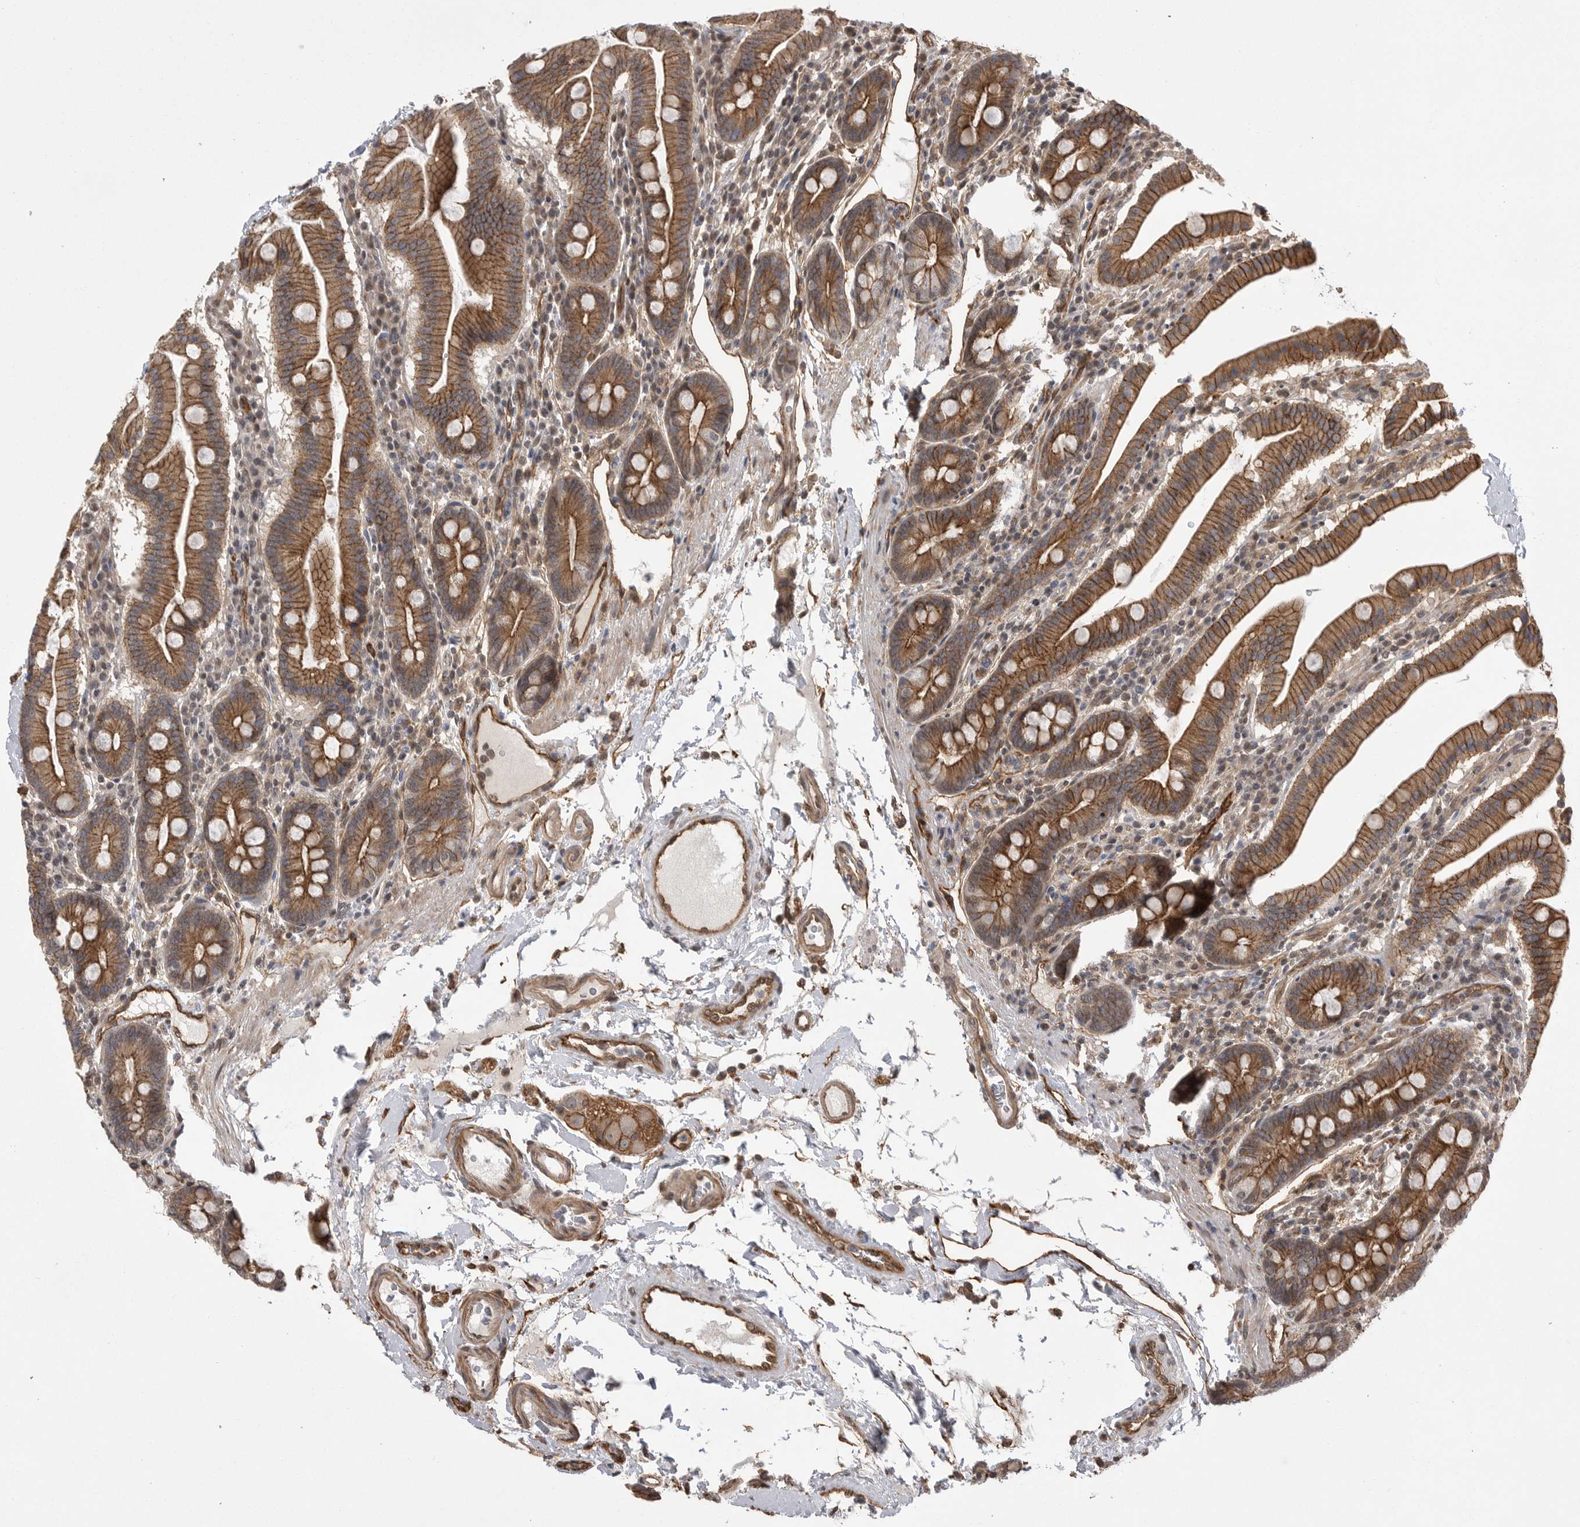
{"staining": {"intensity": "strong", "quantity": ">75%", "location": "cytoplasmic/membranous"}, "tissue": "duodenum", "cell_type": "Glandular cells", "image_type": "normal", "snomed": [{"axis": "morphology", "description": "Normal tissue, NOS"}, {"axis": "morphology", "description": "Adenocarcinoma, NOS"}, {"axis": "topography", "description": "Pancreas"}, {"axis": "topography", "description": "Duodenum"}], "caption": "Immunohistochemistry (IHC) (DAB (3,3'-diaminobenzidine)) staining of benign human duodenum demonstrates strong cytoplasmic/membranous protein positivity in approximately >75% of glandular cells. The protein is stained brown, and the nuclei are stained in blue (DAB IHC with brightfield microscopy, high magnification).", "gene": "NECTIN1", "patient": {"sex": "male", "age": 50}}